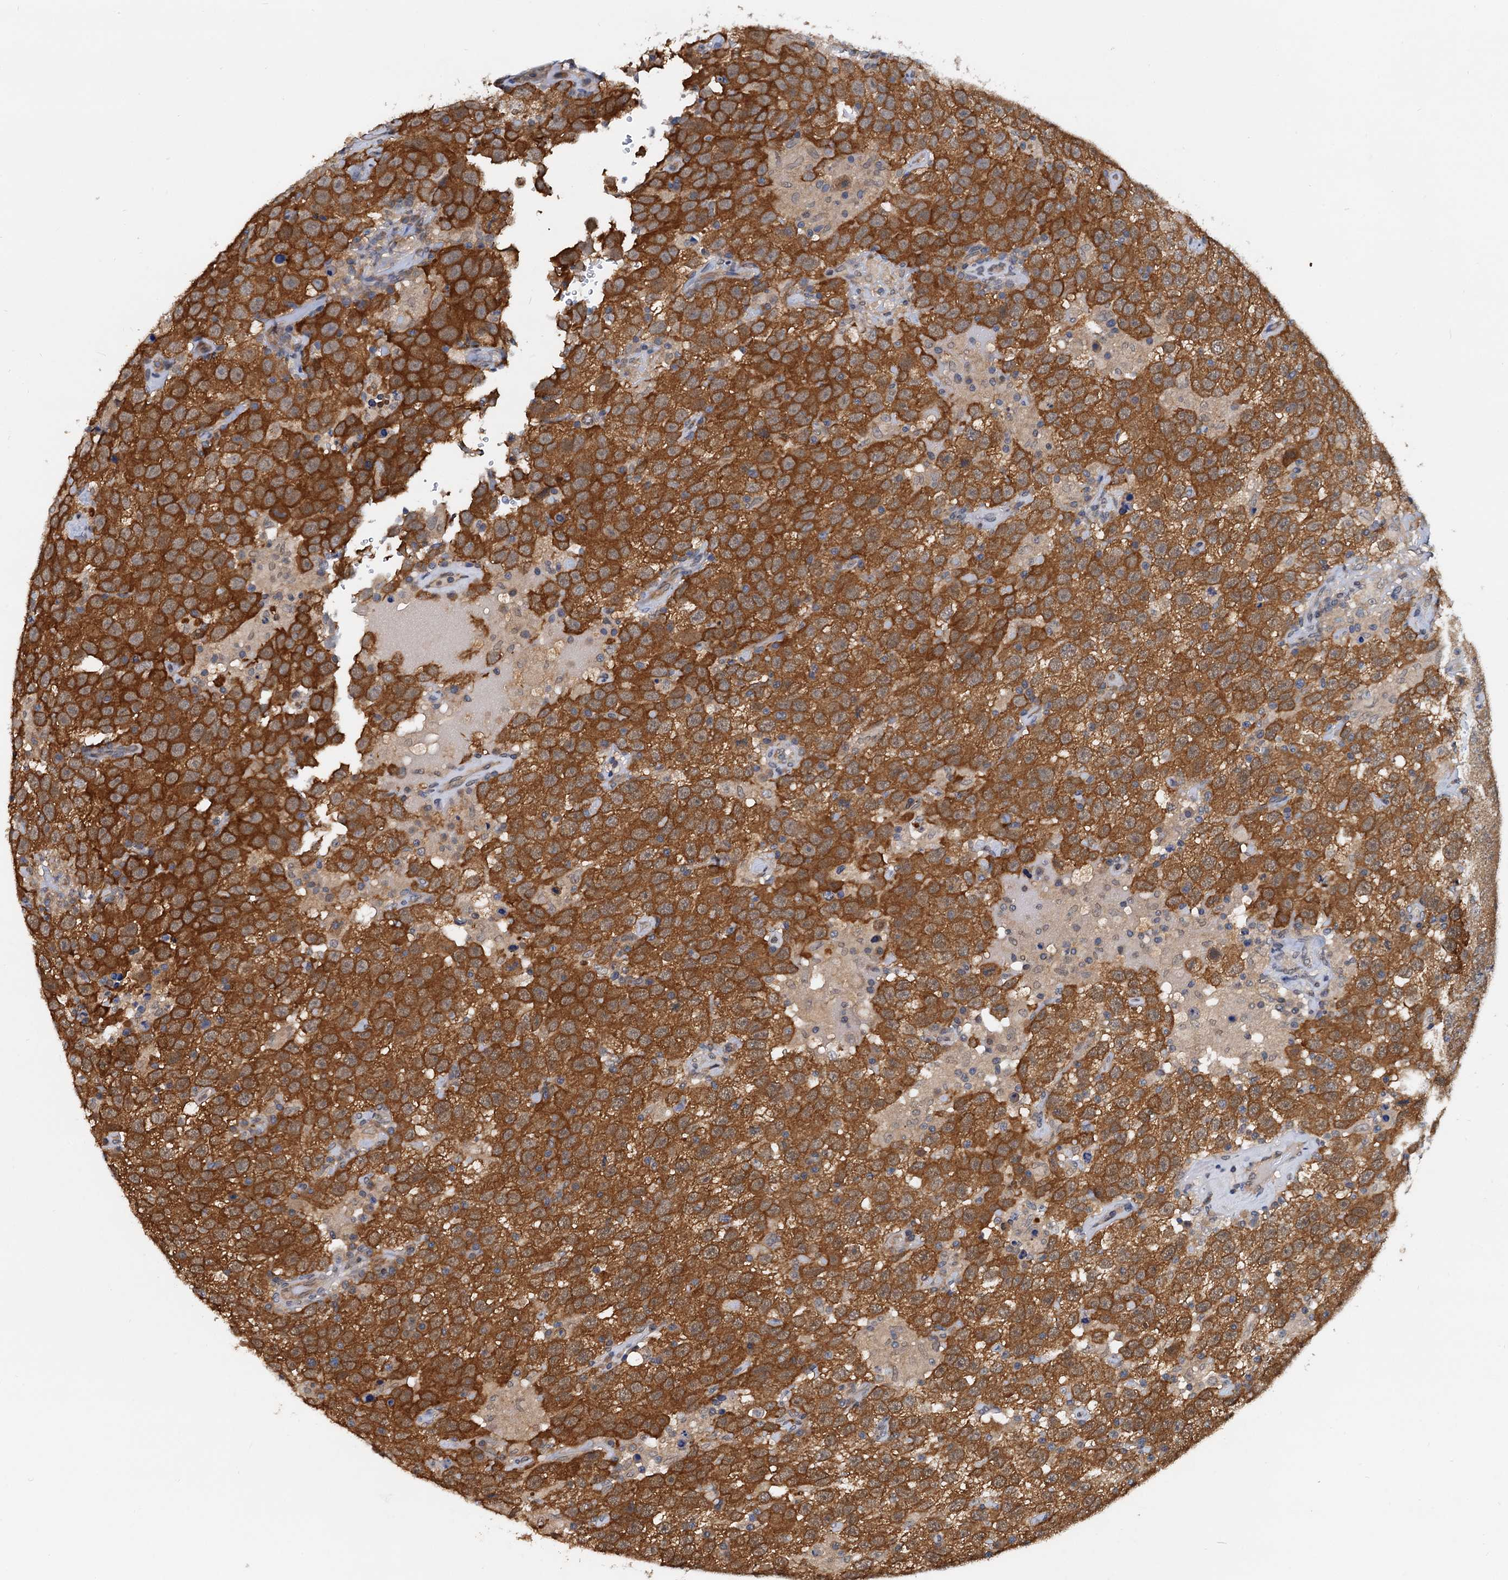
{"staining": {"intensity": "strong", "quantity": "25%-75%", "location": "cytoplasmic/membranous"}, "tissue": "testis cancer", "cell_type": "Tumor cells", "image_type": "cancer", "snomed": [{"axis": "morphology", "description": "Seminoma, NOS"}, {"axis": "topography", "description": "Testis"}], "caption": "This histopathology image exhibits immunohistochemistry staining of human seminoma (testis), with high strong cytoplasmic/membranous staining in about 25%-75% of tumor cells.", "gene": "PTGES3", "patient": {"sex": "male", "age": 41}}